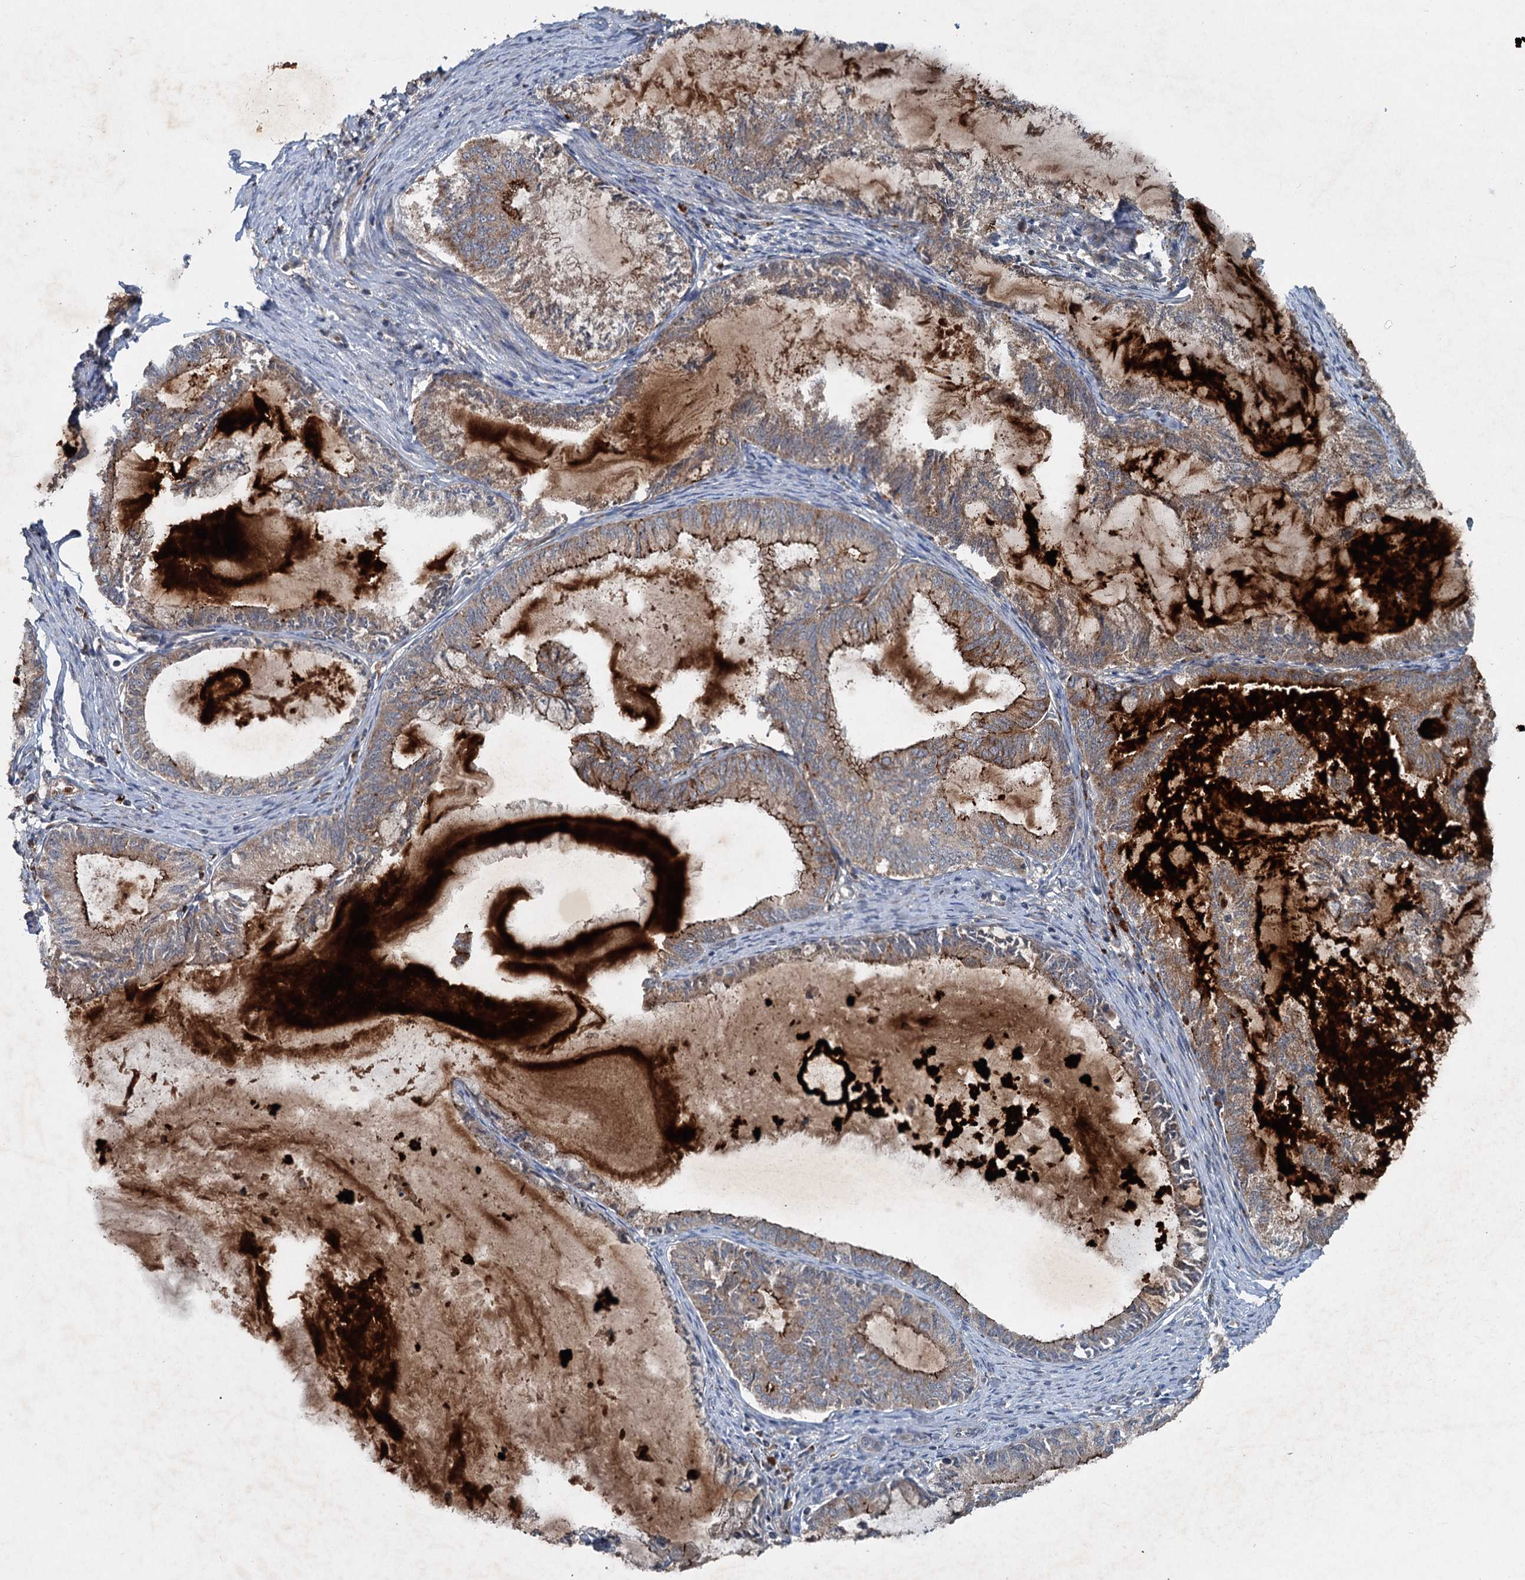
{"staining": {"intensity": "moderate", "quantity": ">75%", "location": "cytoplasmic/membranous"}, "tissue": "endometrial cancer", "cell_type": "Tumor cells", "image_type": "cancer", "snomed": [{"axis": "morphology", "description": "Adenocarcinoma, NOS"}, {"axis": "topography", "description": "Endometrium"}], "caption": "Endometrial cancer stained with DAB (3,3'-diaminobenzidine) IHC shows medium levels of moderate cytoplasmic/membranous expression in about >75% of tumor cells.", "gene": "N4BP2L2", "patient": {"sex": "female", "age": 86}}